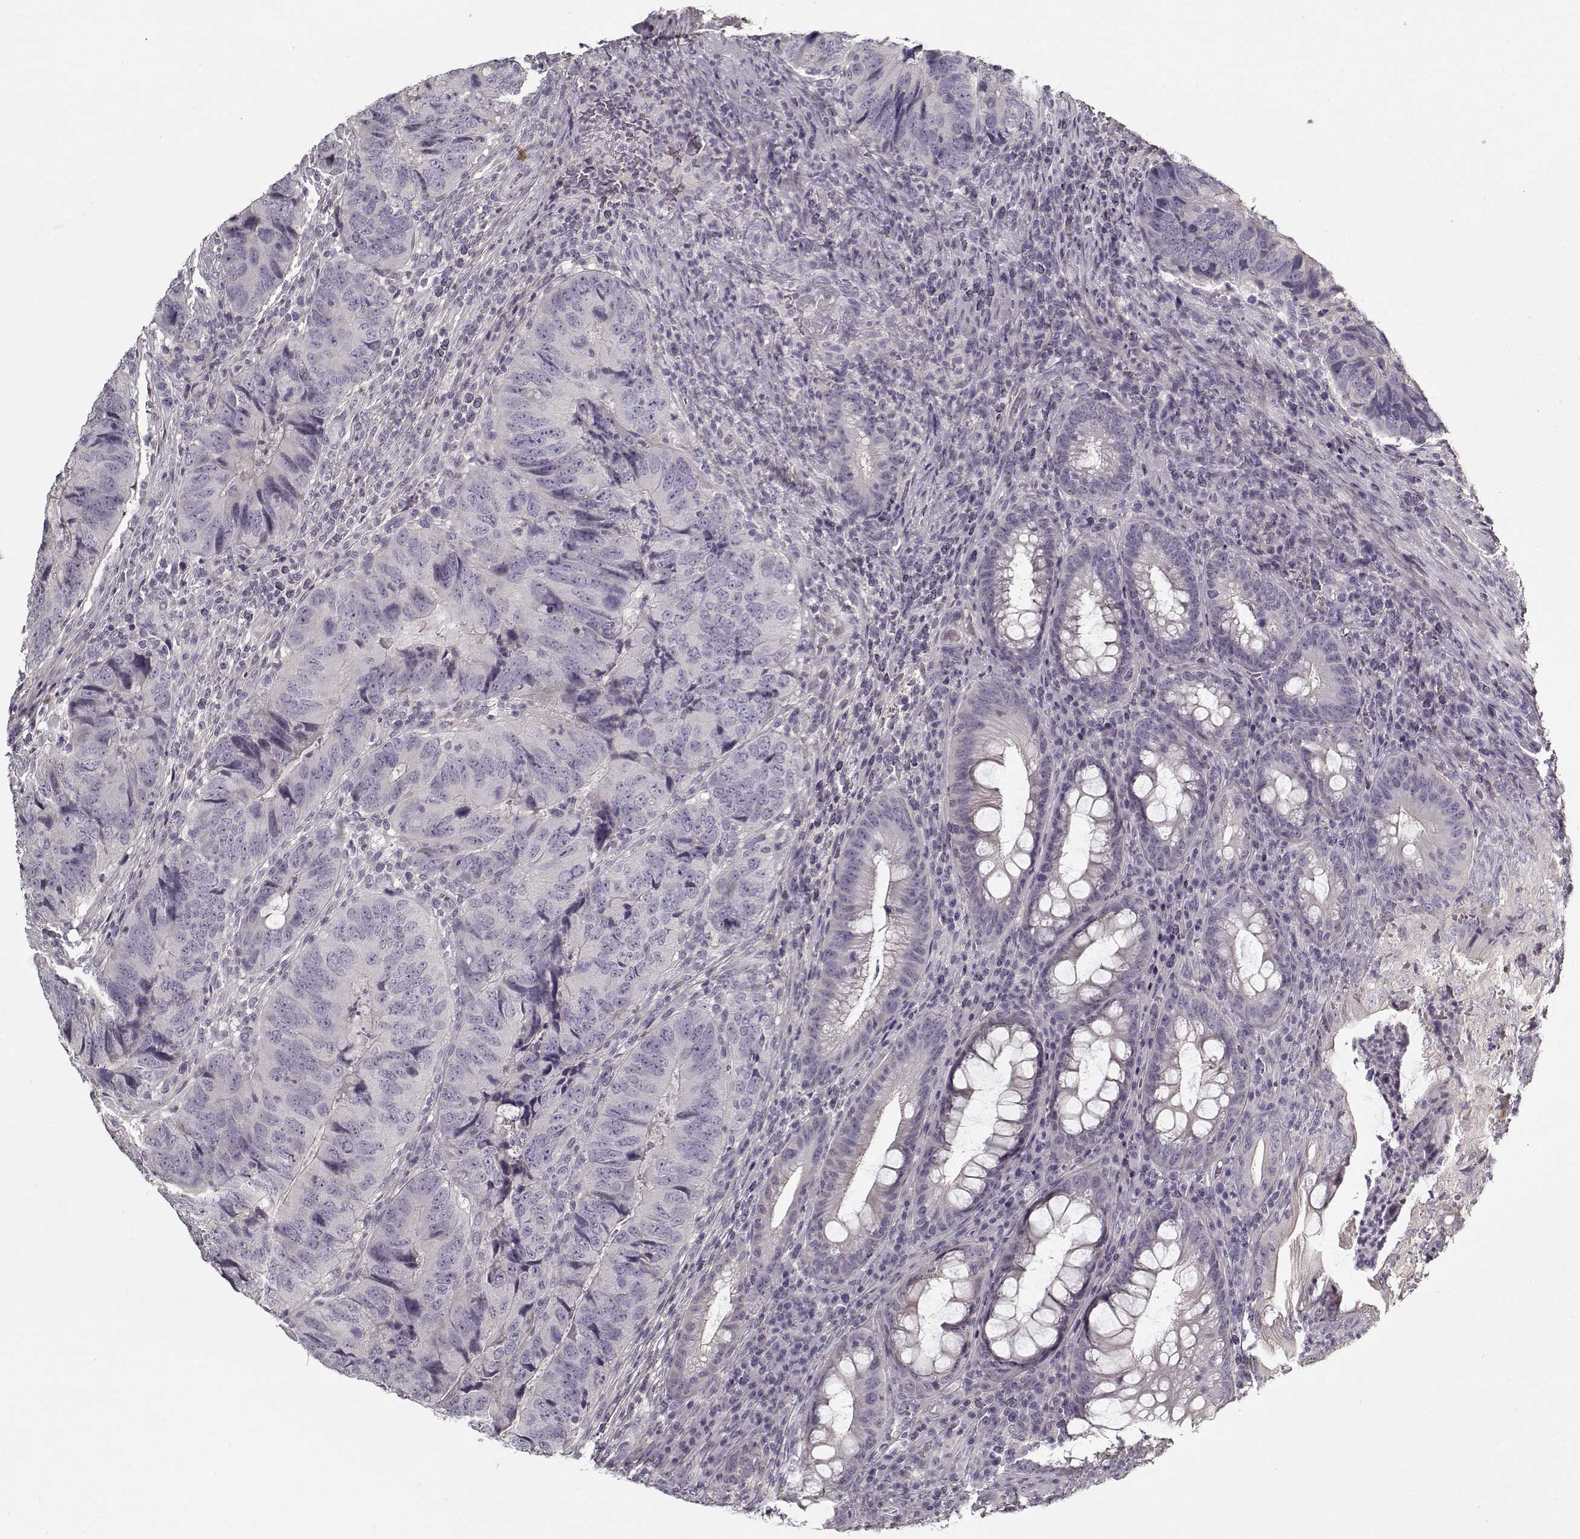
{"staining": {"intensity": "negative", "quantity": "none", "location": "none"}, "tissue": "colorectal cancer", "cell_type": "Tumor cells", "image_type": "cancer", "snomed": [{"axis": "morphology", "description": "Adenocarcinoma, NOS"}, {"axis": "topography", "description": "Colon"}], "caption": "The photomicrograph demonstrates no significant staining in tumor cells of adenocarcinoma (colorectal).", "gene": "LUM", "patient": {"sex": "male", "age": 79}}